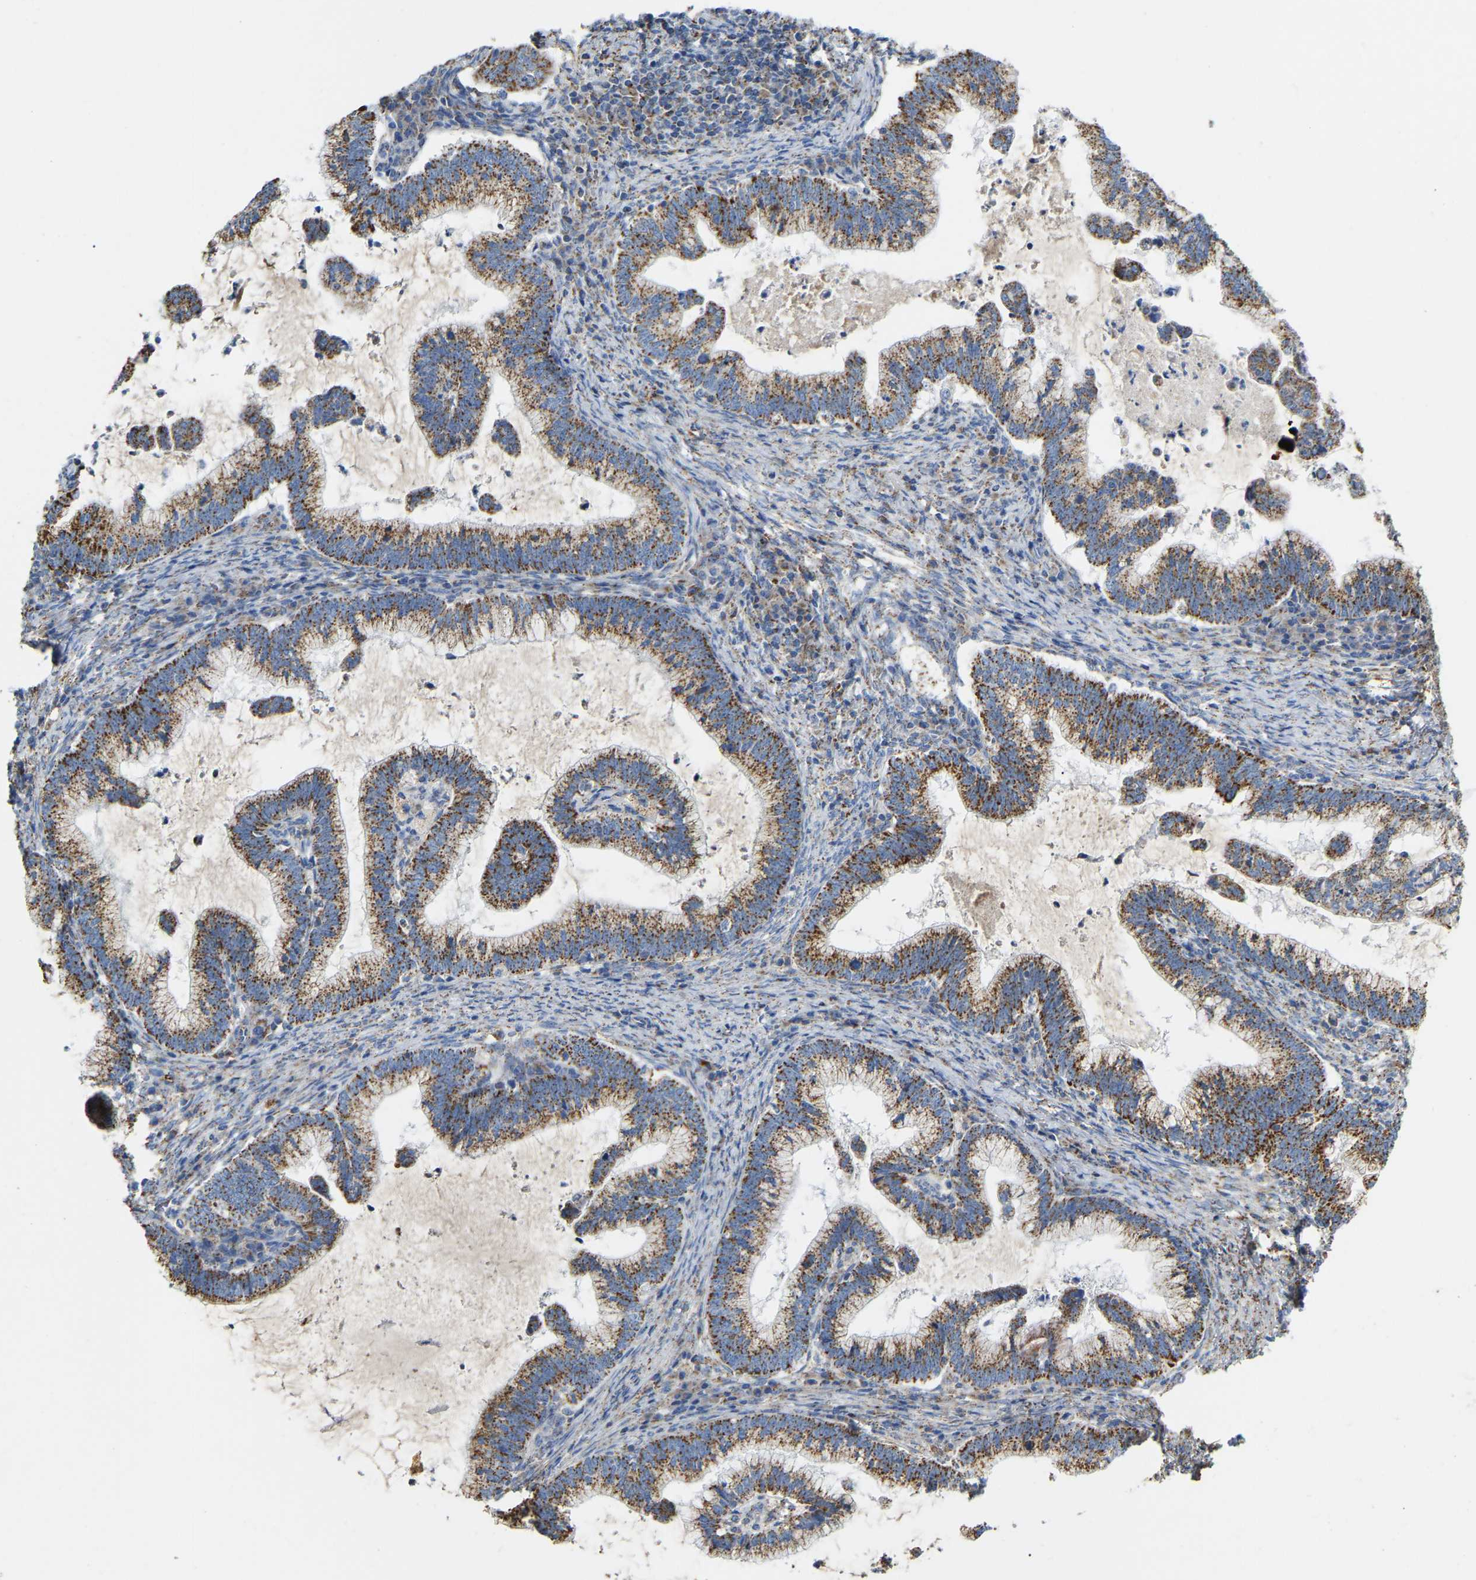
{"staining": {"intensity": "moderate", "quantity": ">75%", "location": "cytoplasmic/membranous"}, "tissue": "cervical cancer", "cell_type": "Tumor cells", "image_type": "cancer", "snomed": [{"axis": "morphology", "description": "Adenocarcinoma, NOS"}, {"axis": "topography", "description": "Cervix"}], "caption": "Protein staining reveals moderate cytoplasmic/membranous staining in approximately >75% of tumor cells in cervical adenocarcinoma. Immunohistochemistry stains the protein of interest in brown and the nuclei are stained blue.", "gene": "HIBADH", "patient": {"sex": "female", "age": 36}}